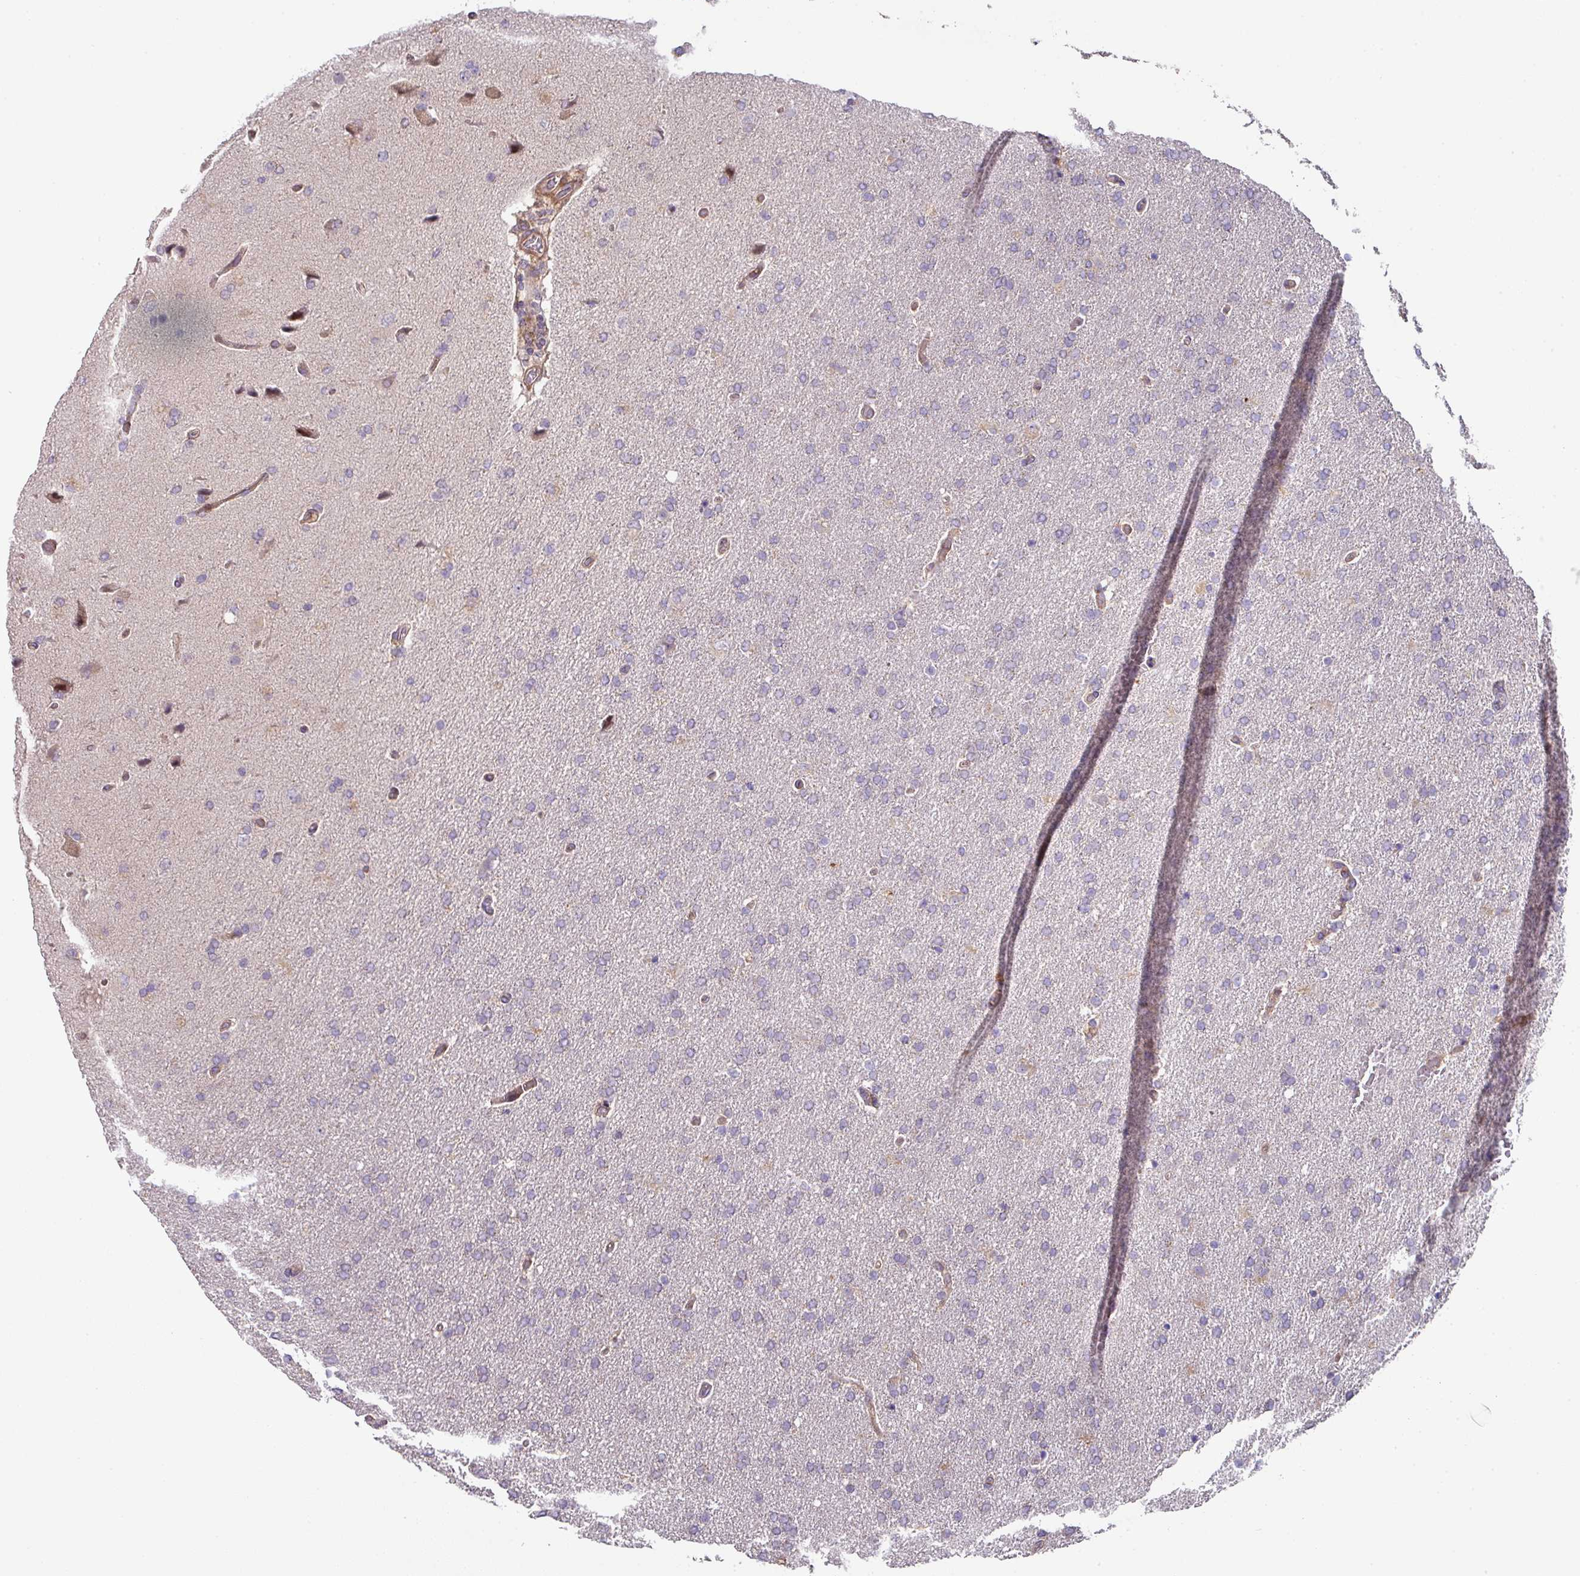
{"staining": {"intensity": "negative", "quantity": "none", "location": "none"}, "tissue": "glioma", "cell_type": "Tumor cells", "image_type": "cancer", "snomed": [{"axis": "morphology", "description": "Glioma, malignant, High grade"}, {"axis": "topography", "description": "Brain"}], "caption": "A micrograph of human high-grade glioma (malignant) is negative for staining in tumor cells. (DAB immunohistochemistry, high magnification).", "gene": "STK35", "patient": {"sex": "male", "age": 72}}